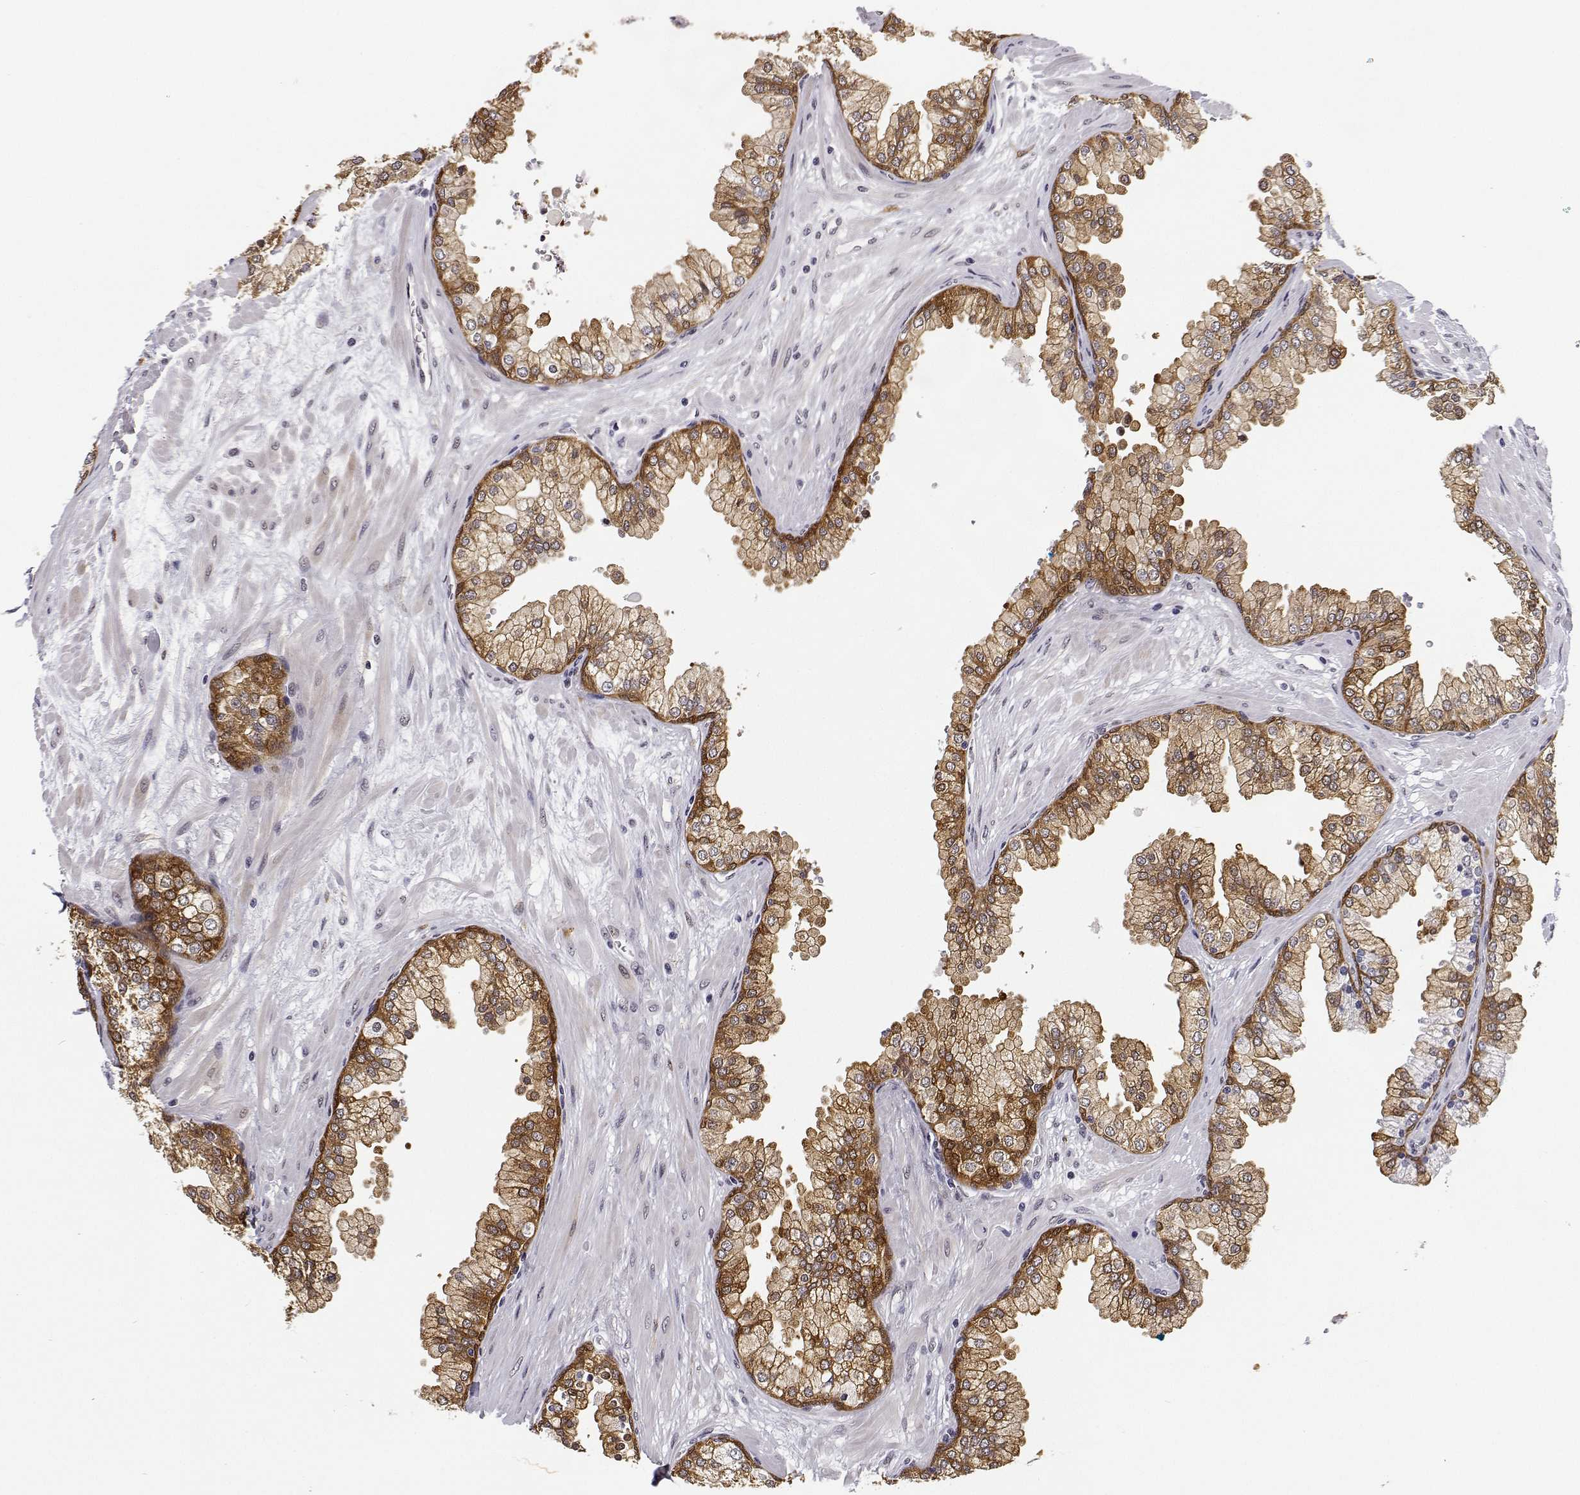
{"staining": {"intensity": "moderate", "quantity": ">75%", "location": "cytoplasmic/membranous,nuclear"}, "tissue": "prostate", "cell_type": "Glandular cells", "image_type": "normal", "snomed": [{"axis": "morphology", "description": "Normal tissue, NOS"}, {"axis": "topography", "description": "Prostate"}, {"axis": "topography", "description": "Peripheral nerve tissue"}], "caption": "DAB immunohistochemical staining of unremarkable prostate demonstrates moderate cytoplasmic/membranous,nuclear protein positivity in approximately >75% of glandular cells. Using DAB (brown) and hematoxylin (blue) stains, captured at high magnification using brightfield microscopy.", "gene": "PHGDH", "patient": {"sex": "male", "age": 61}}